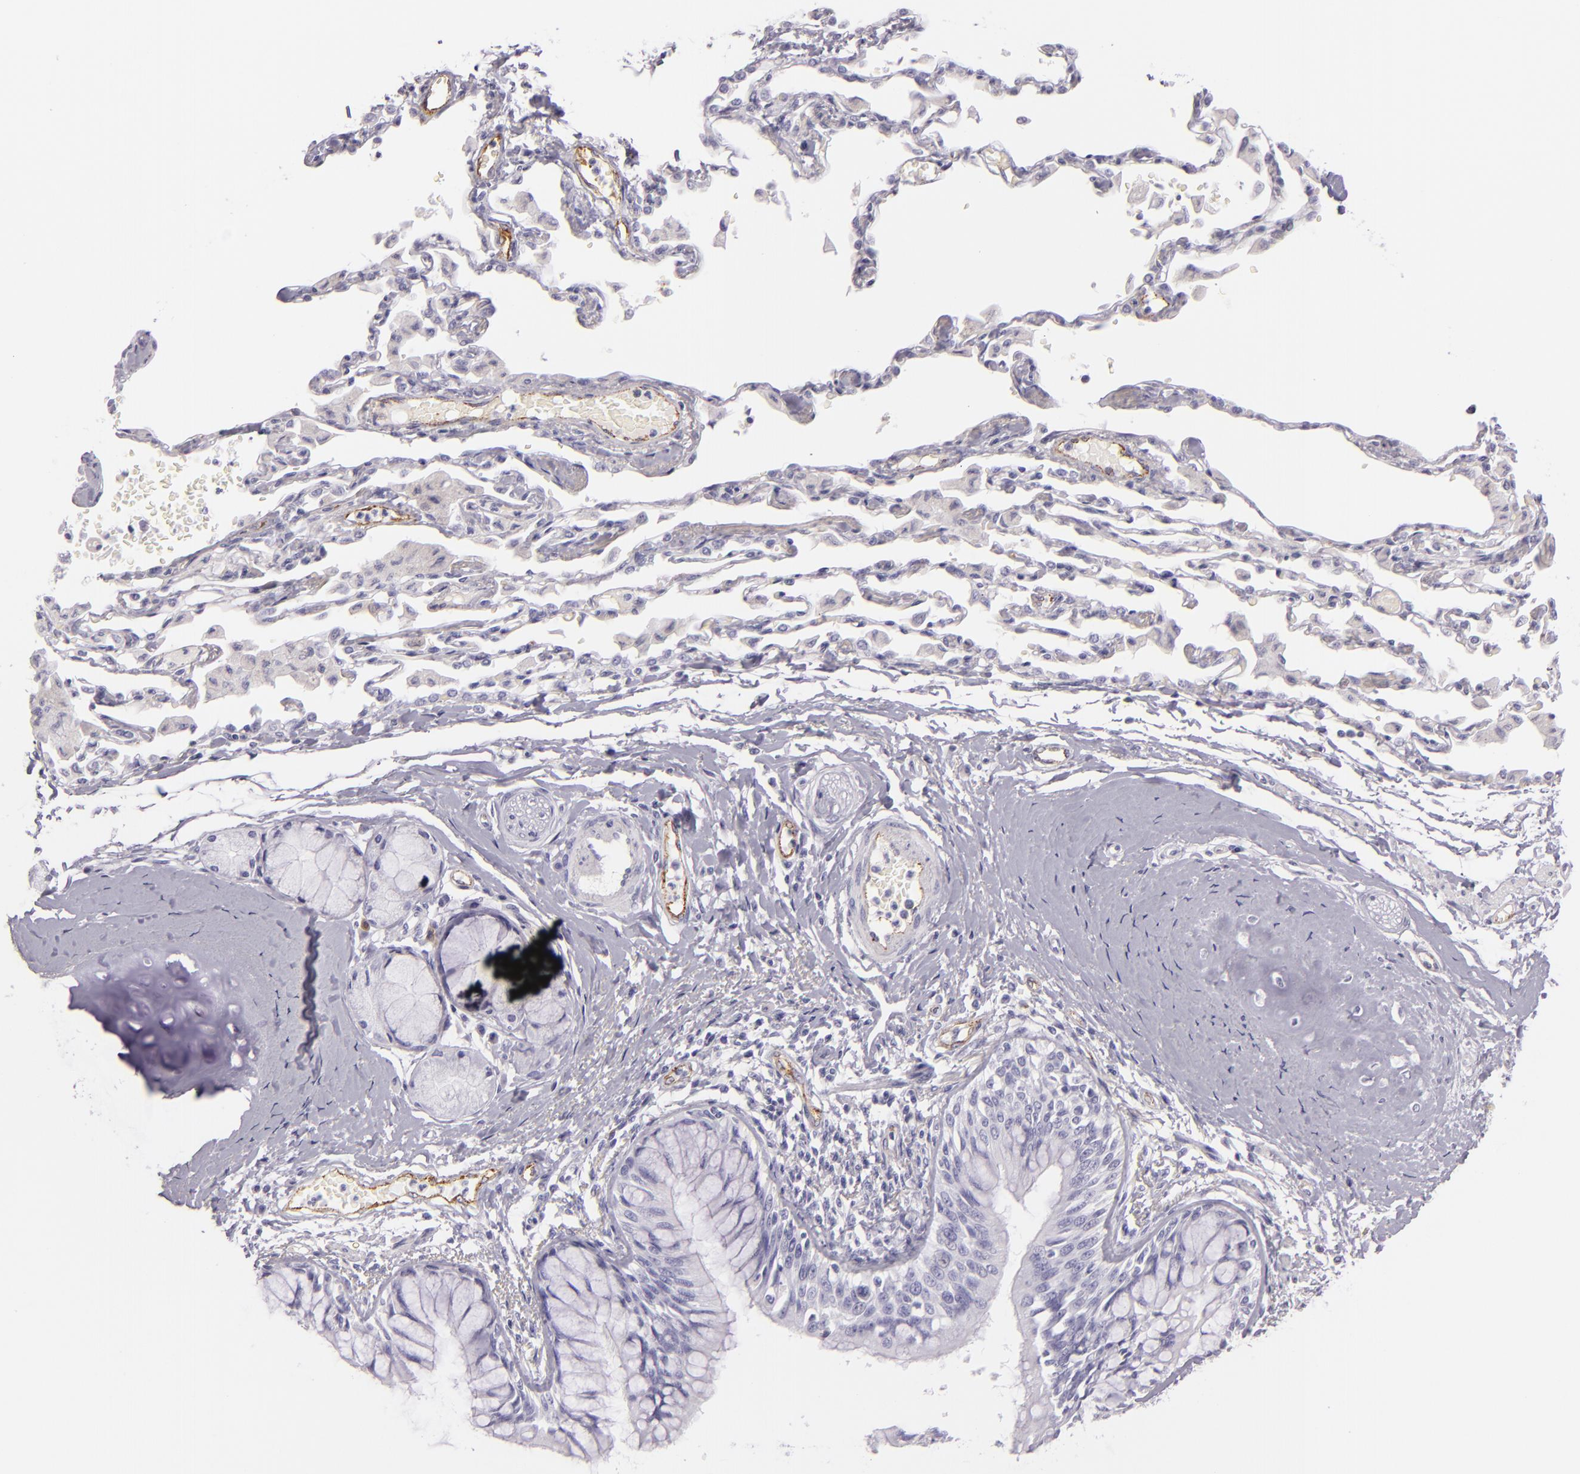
{"staining": {"intensity": "negative", "quantity": "none", "location": "none"}, "tissue": "bronchus", "cell_type": "Respiratory epithelial cells", "image_type": "normal", "snomed": [{"axis": "morphology", "description": "Normal tissue, NOS"}, {"axis": "topography", "description": "Cartilage tissue"}, {"axis": "topography", "description": "Bronchus"}, {"axis": "topography", "description": "Lung"}, {"axis": "topography", "description": "Peripheral nerve tissue"}], "caption": "High magnification brightfield microscopy of benign bronchus stained with DAB (3,3'-diaminobenzidine) (brown) and counterstained with hematoxylin (blue): respiratory epithelial cells show no significant positivity. (DAB (3,3'-diaminobenzidine) immunohistochemistry with hematoxylin counter stain).", "gene": "SELP", "patient": {"sex": "female", "age": 49}}